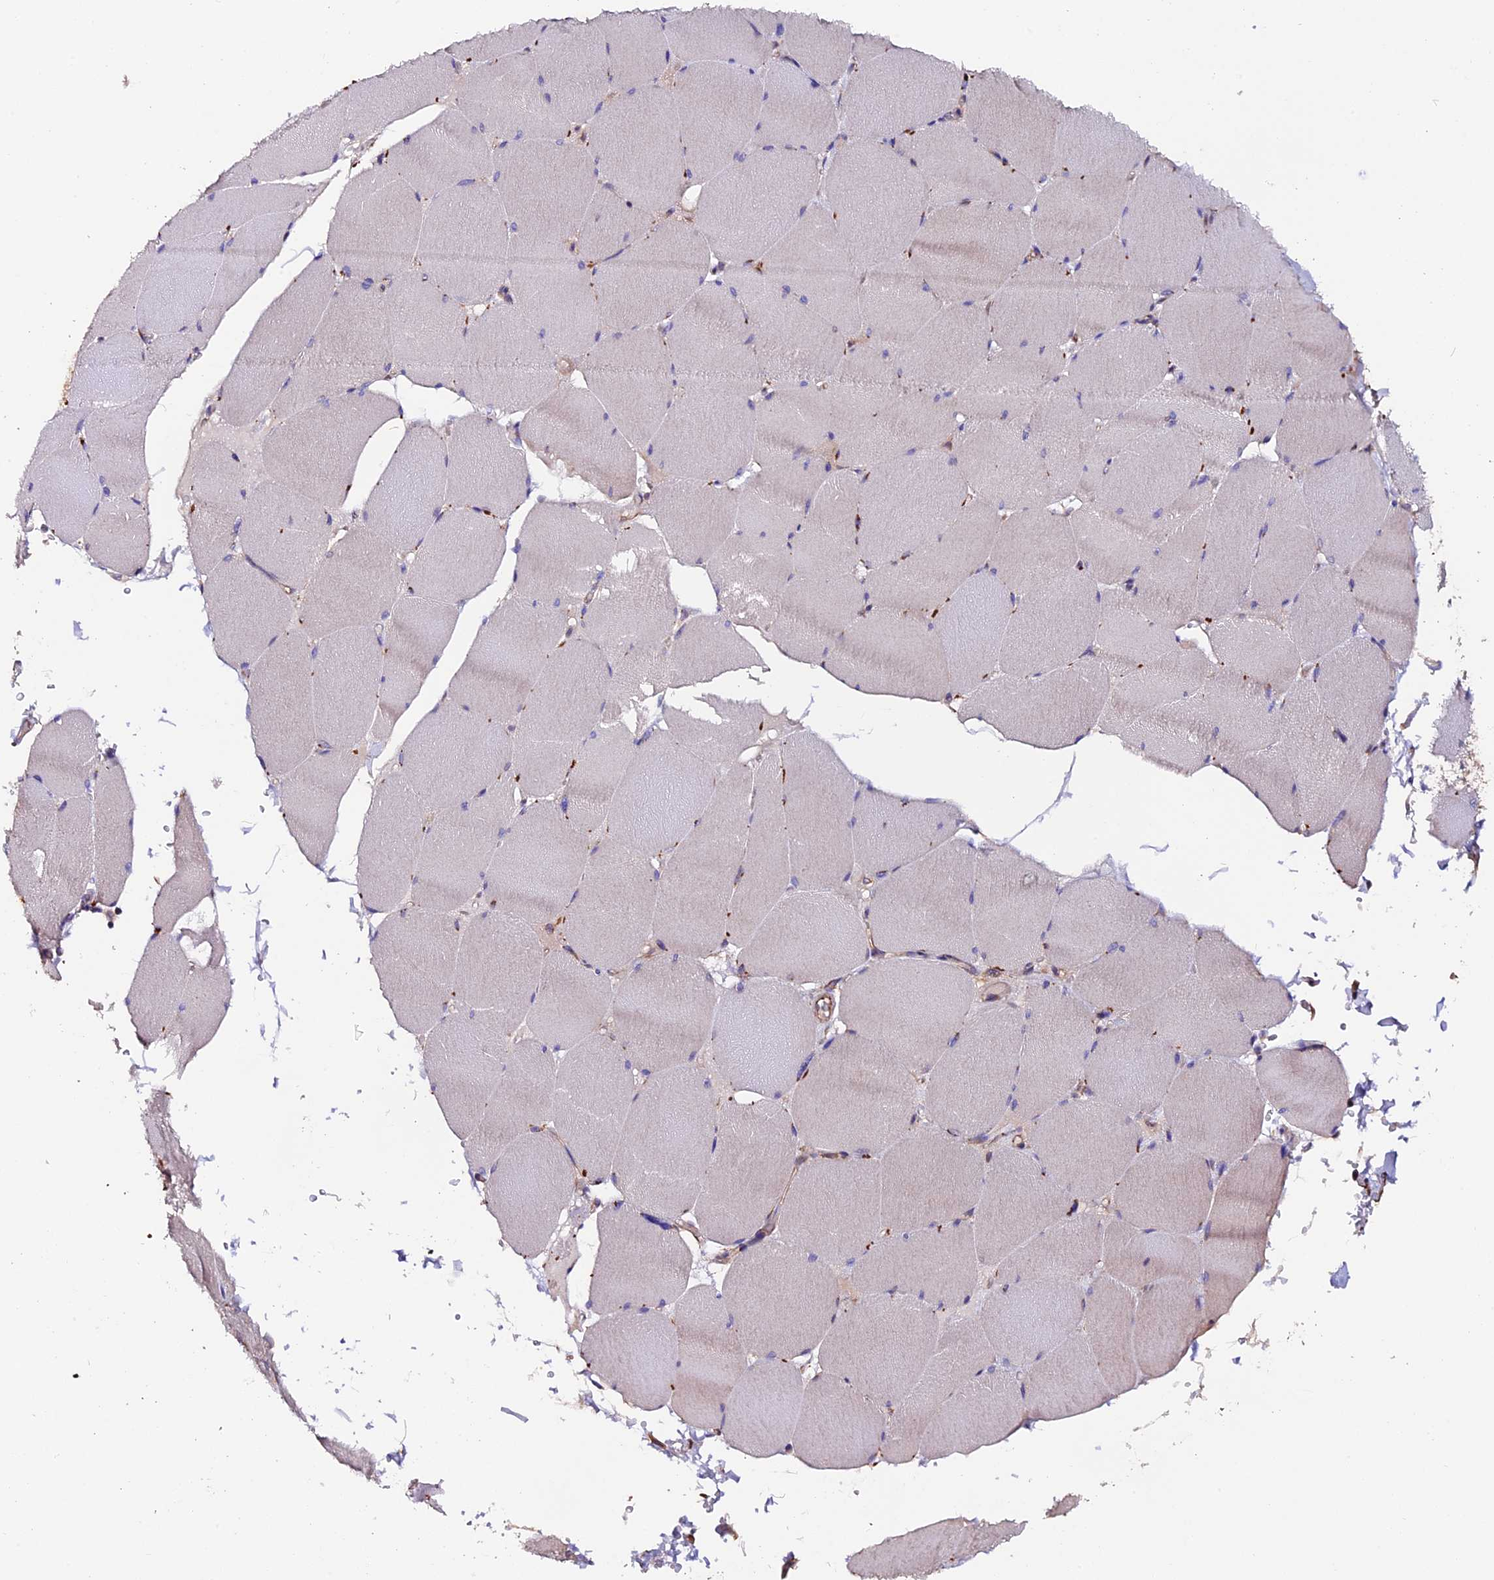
{"staining": {"intensity": "weak", "quantity": "<25%", "location": "cytoplasmic/membranous"}, "tissue": "skeletal muscle", "cell_type": "Myocytes", "image_type": "normal", "snomed": [{"axis": "morphology", "description": "Normal tissue, NOS"}, {"axis": "topography", "description": "Skeletal muscle"}, {"axis": "topography", "description": "Head-Neck"}], "caption": "Immunohistochemistry (IHC) photomicrograph of benign skeletal muscle: skeletal muscle stained with DAB demonstrates no significant protein staining in myocytes.", "gene": "CLN5", "patient": {"sex": "male", "age": 66}}